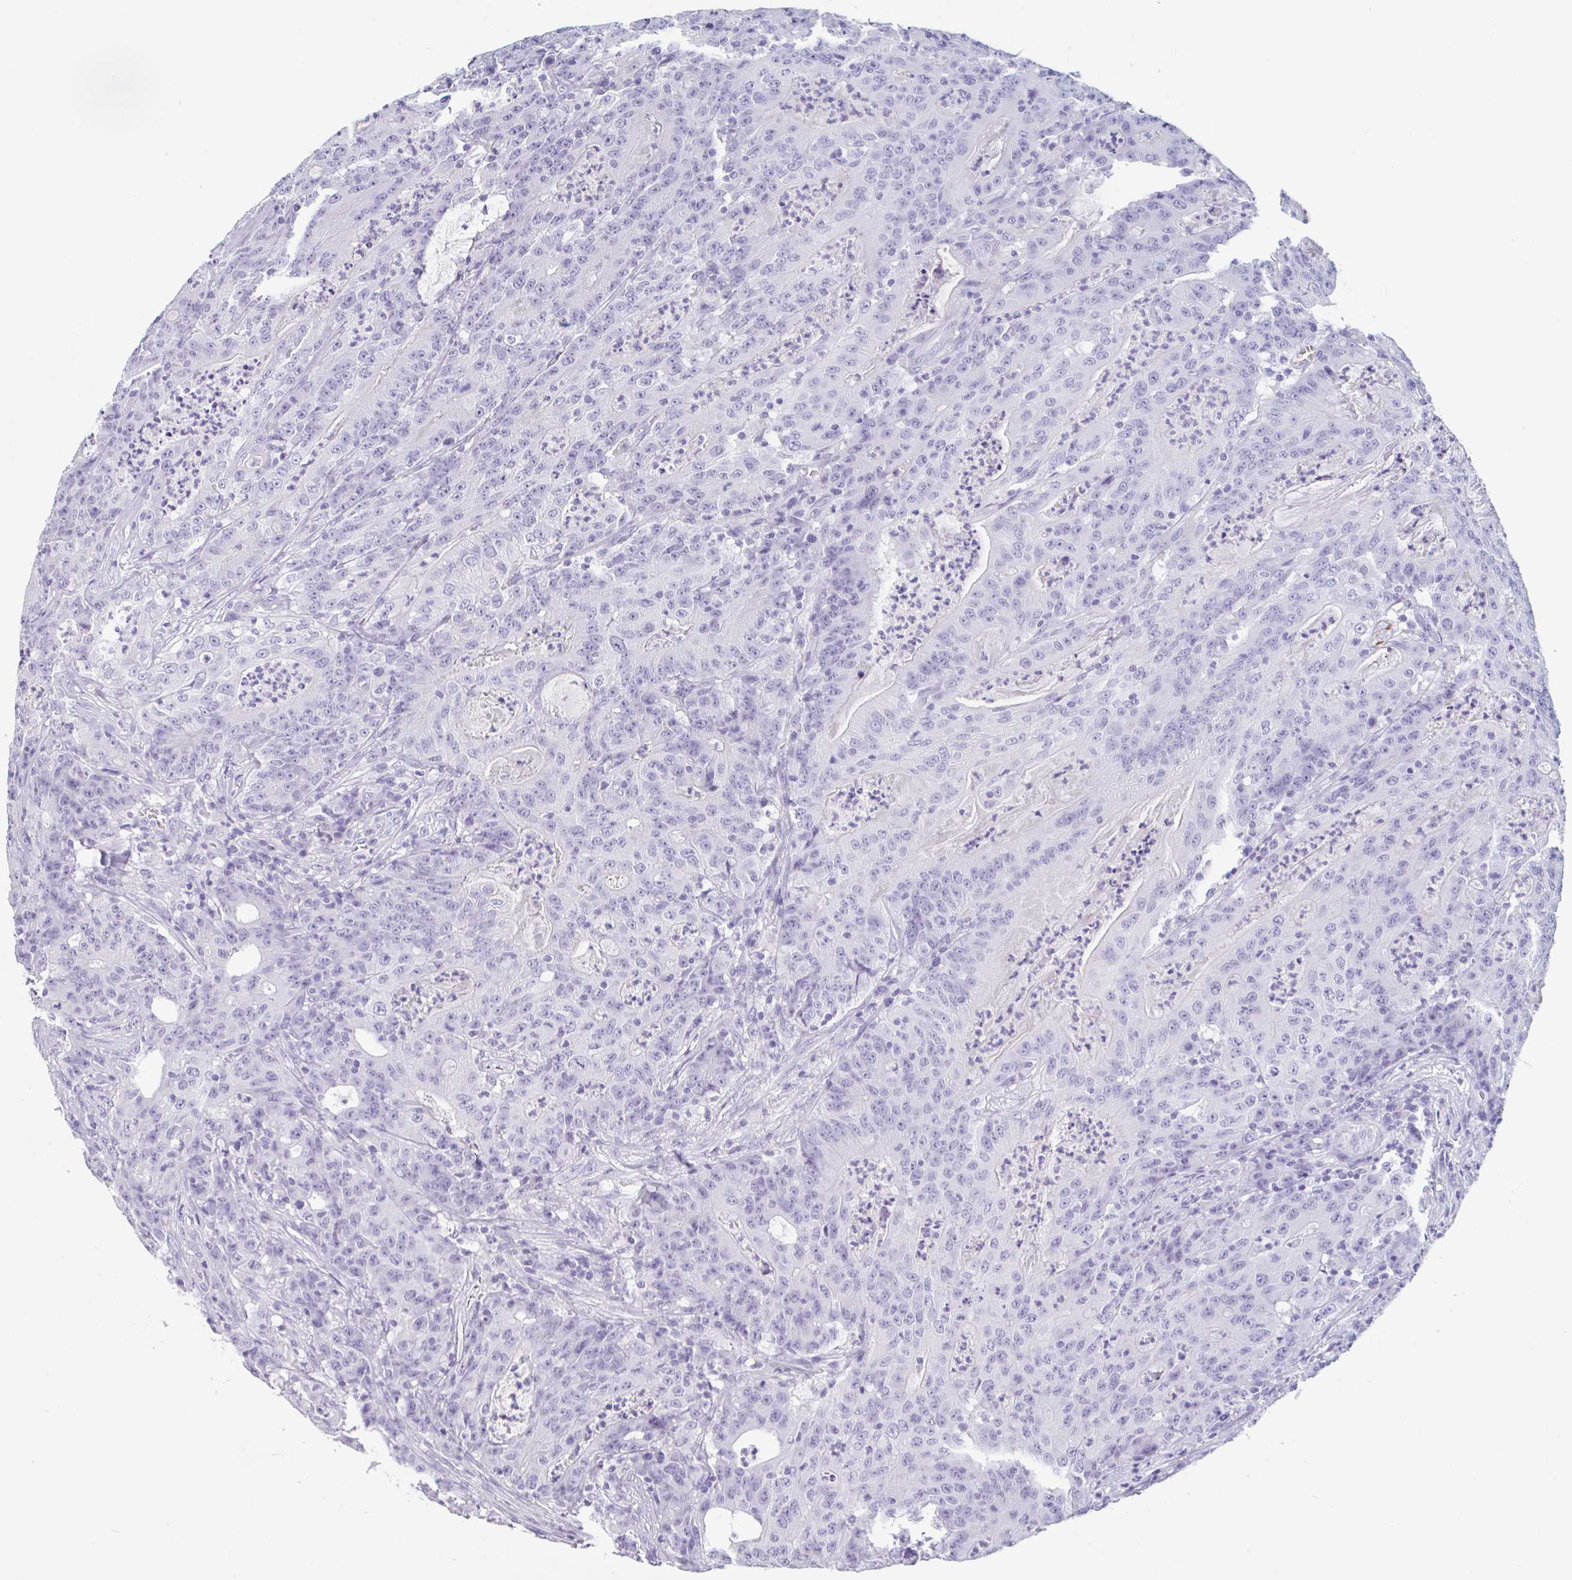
{"staining": {"intensity": "negative", "quantity": "none", "location": "none"}, "tissue": "colorectal cancer", "cell_type": "Tumor cells", "image_type": "cancer", "snomed": [{"axis": "morphology", "description": "Adenocarcinoma, NOS"}, {"axis": "topography", "description": "Colon"}], "caption": "Colorectal cancer (adenocarcinoma) was stained to show a protein in brown. There is no significant expression in tumor cells.", "gene": "EMC4", "patient": {"sex": "male", "age": 83}}